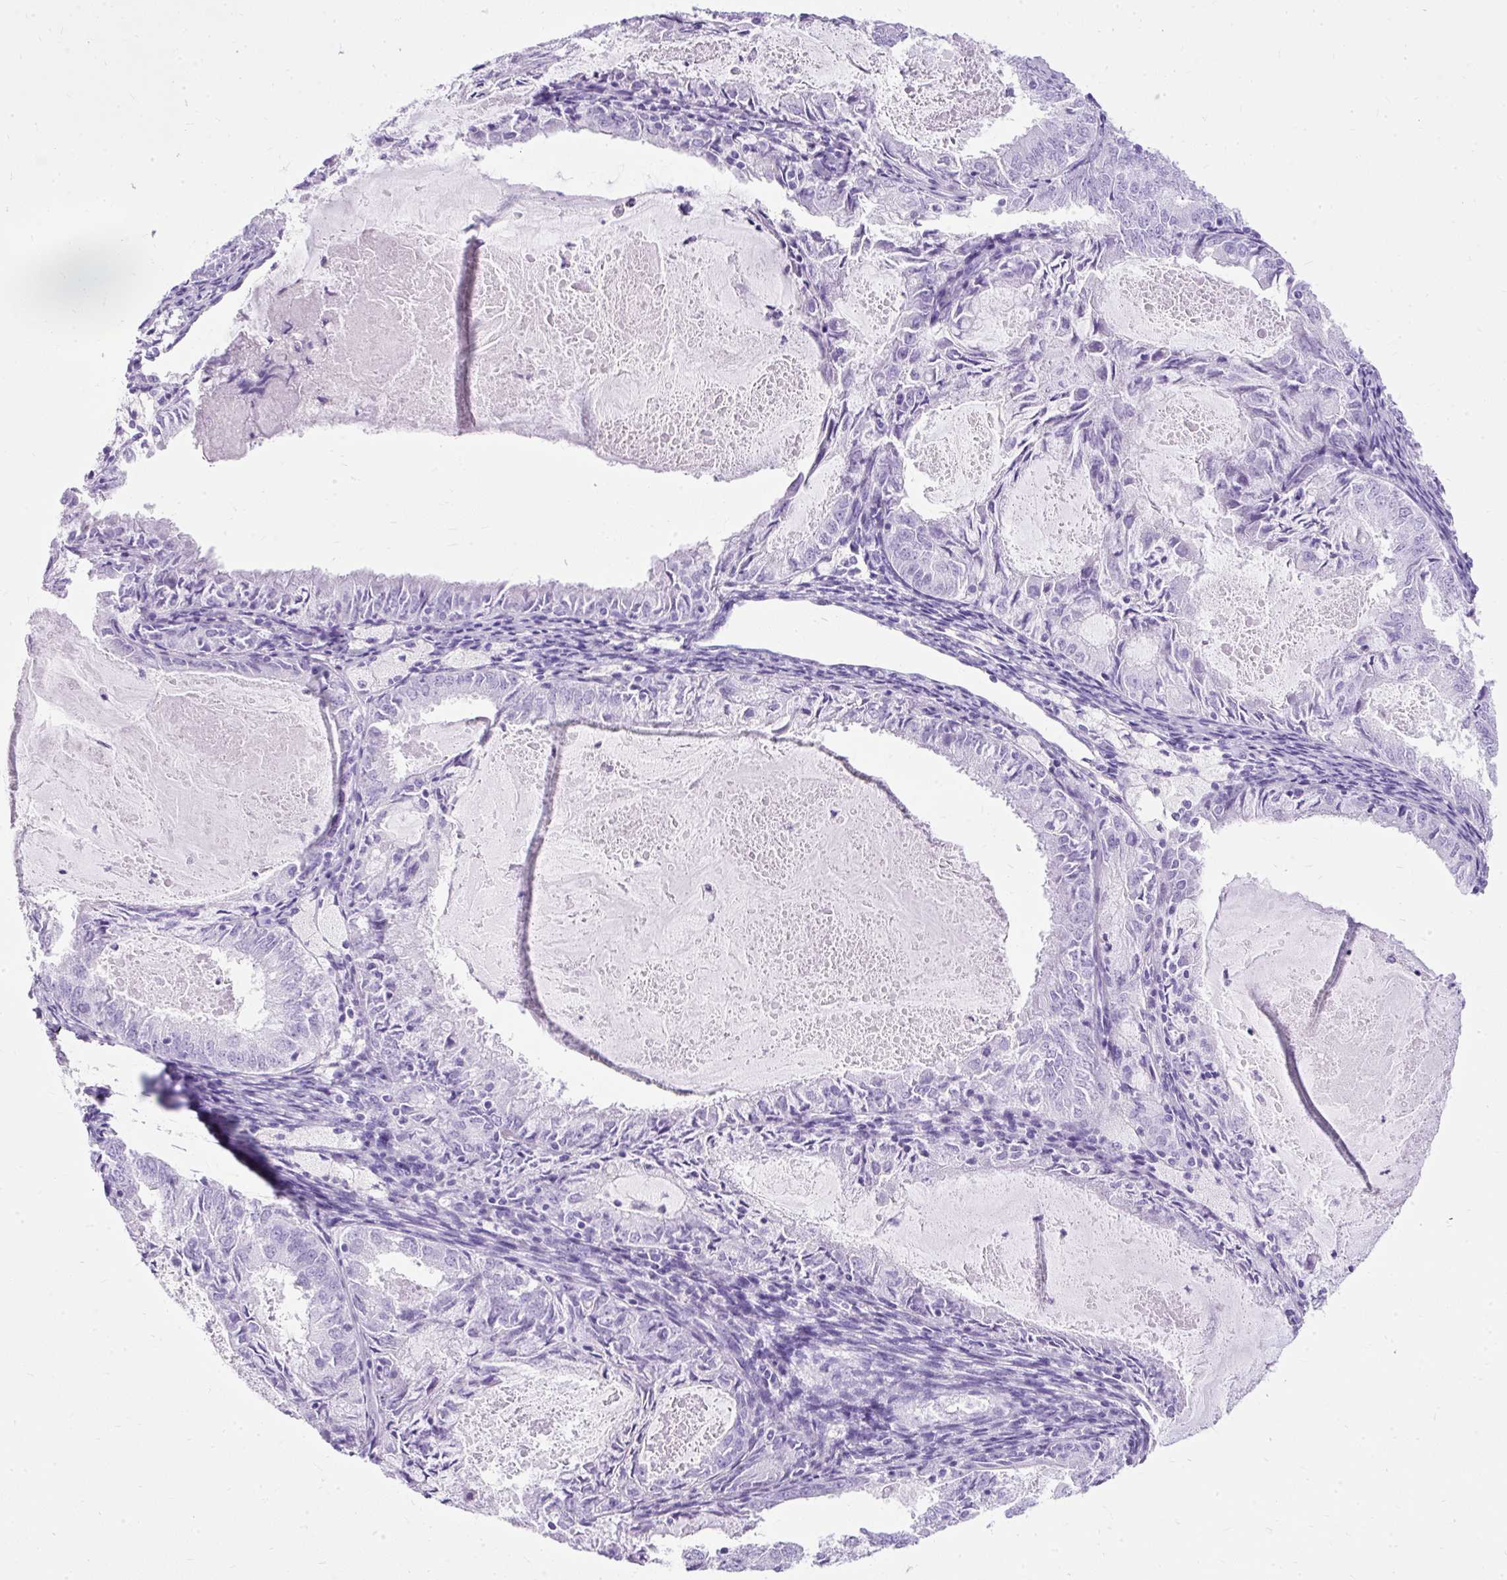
{"staining": {"intensity": "negative", "quantity": "none", "location": "none"}, "tissue": "endometrial cancer", "cell_type": "Tumor cells", "image_type": "cancer", "snomed": [{"axis": "morphology", "description": "Adenocarcinoma, NOS"}, {"axis": "topography", "description": "Endometrium"}], "caption": "Immunohistochemistry image of human endometrial cancer (adenocarcinoma) stained for a protein (brown), which displays no expression in tumor cells. Brightfield microscopy of IHC stained with DAB (3,3'-diaminobenzidine) (brown) and hematoxylin (blue), captured at high magnification.", "gene": "PVALB", "patient": {"sex": "female", "age": 57}}